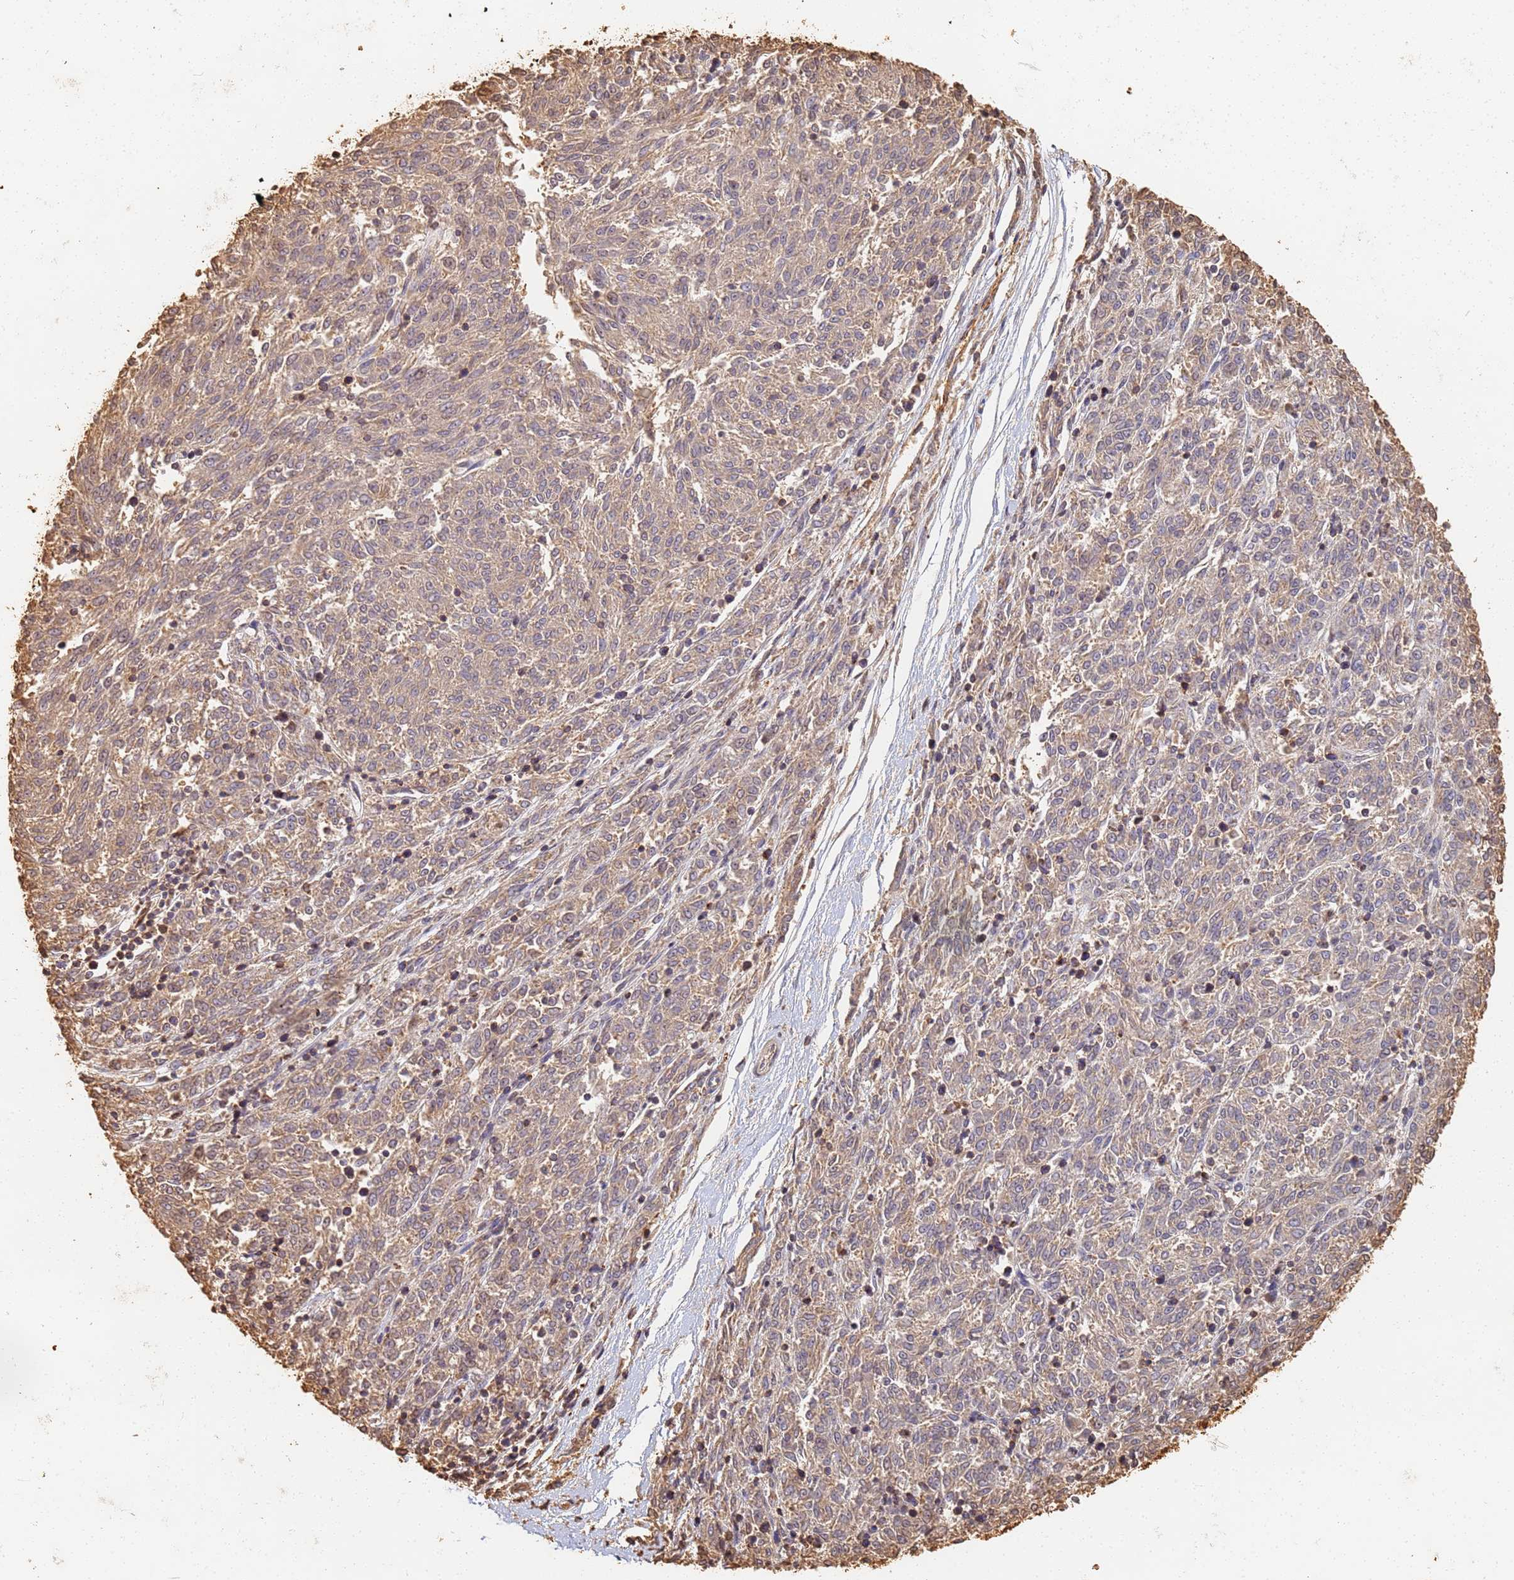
{"staining": {"intensity": "weak", "quantity": ">75%", "location": "cytoplasmic/membranous"}, "tissue": "melanoma", "cell_type": "Tumor cells", "image_type": "cancer", "snomed": [{"axis": "morphology", "description": "Malignant melanoma, NOS"}, {"axis": "topography", "description": "Skin"}], "caption": "A low amount of weak cytoplasmic/membranous expression is identified in approximately >75% of tumor cells in melanoma tissue.", "gene": "JAK2", "patient": {"sex": "female", "age": 72}}